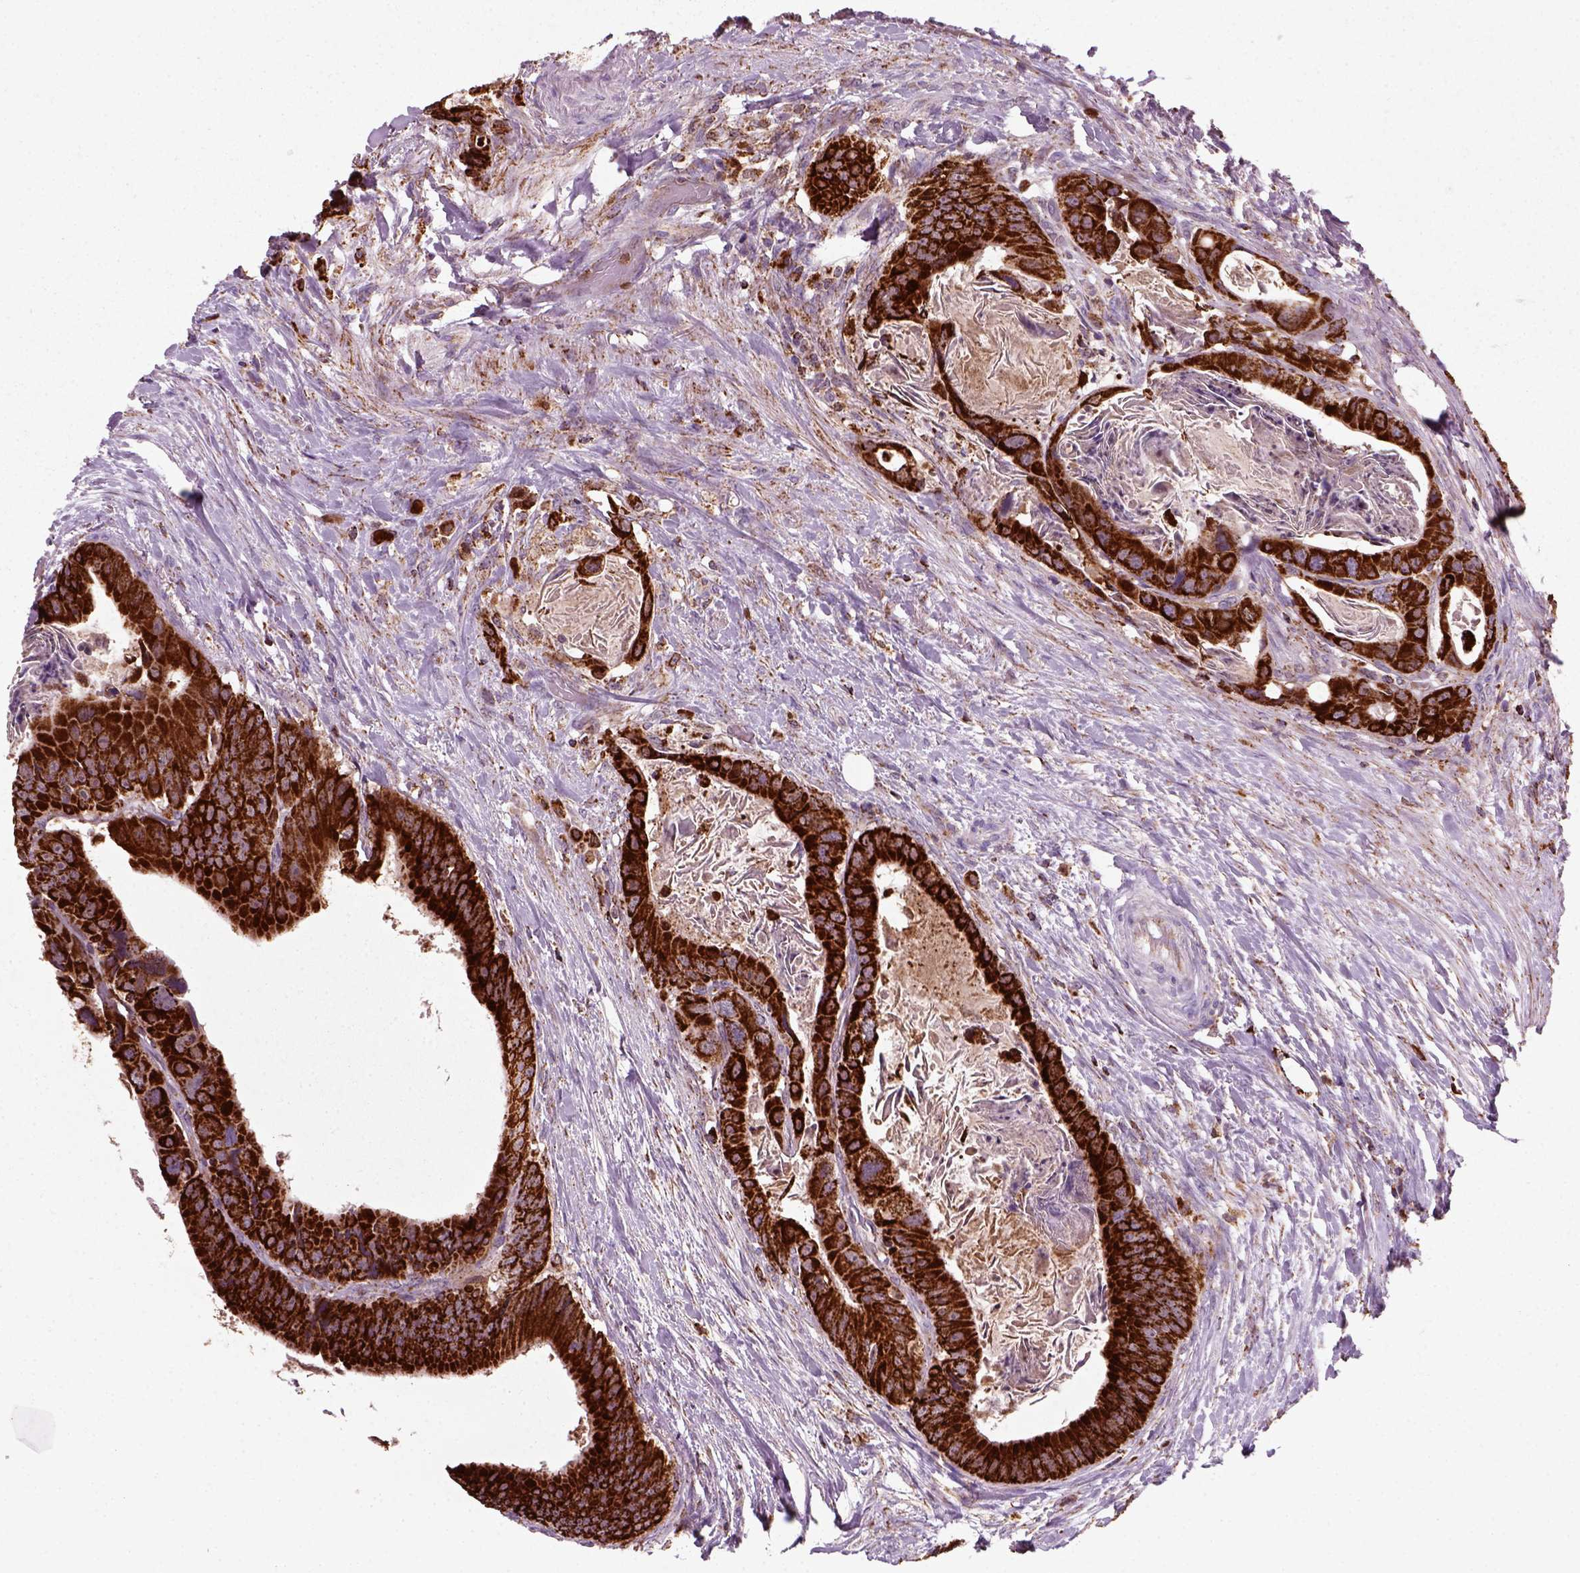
{"staining": {"intensity": "strong", "quantity": ">75%", "location": "cytoplasmic/membranous"}, "tissue": "colorectal cancer", "cell_type": "Tumor cells", "image_type": "cancer", "snomed": [{"axis": "morphology", "description": "Adenocarcinoma, NOS"}, {"axis": "topography", "description": "Rectum"}], "caption": "DAB (3,3'-diaminobenzidine) immunohistochemical staining of human adenocarcinoma (colorectal) exhibits strong cytoplasmic/membranous protein staining in approximately >75% of tumor cells. (Brightfield microscopy of DAB IHC at high magnification).", "gene": "NUDT16L1", "patient": {"sex": "male", "age": 64}}